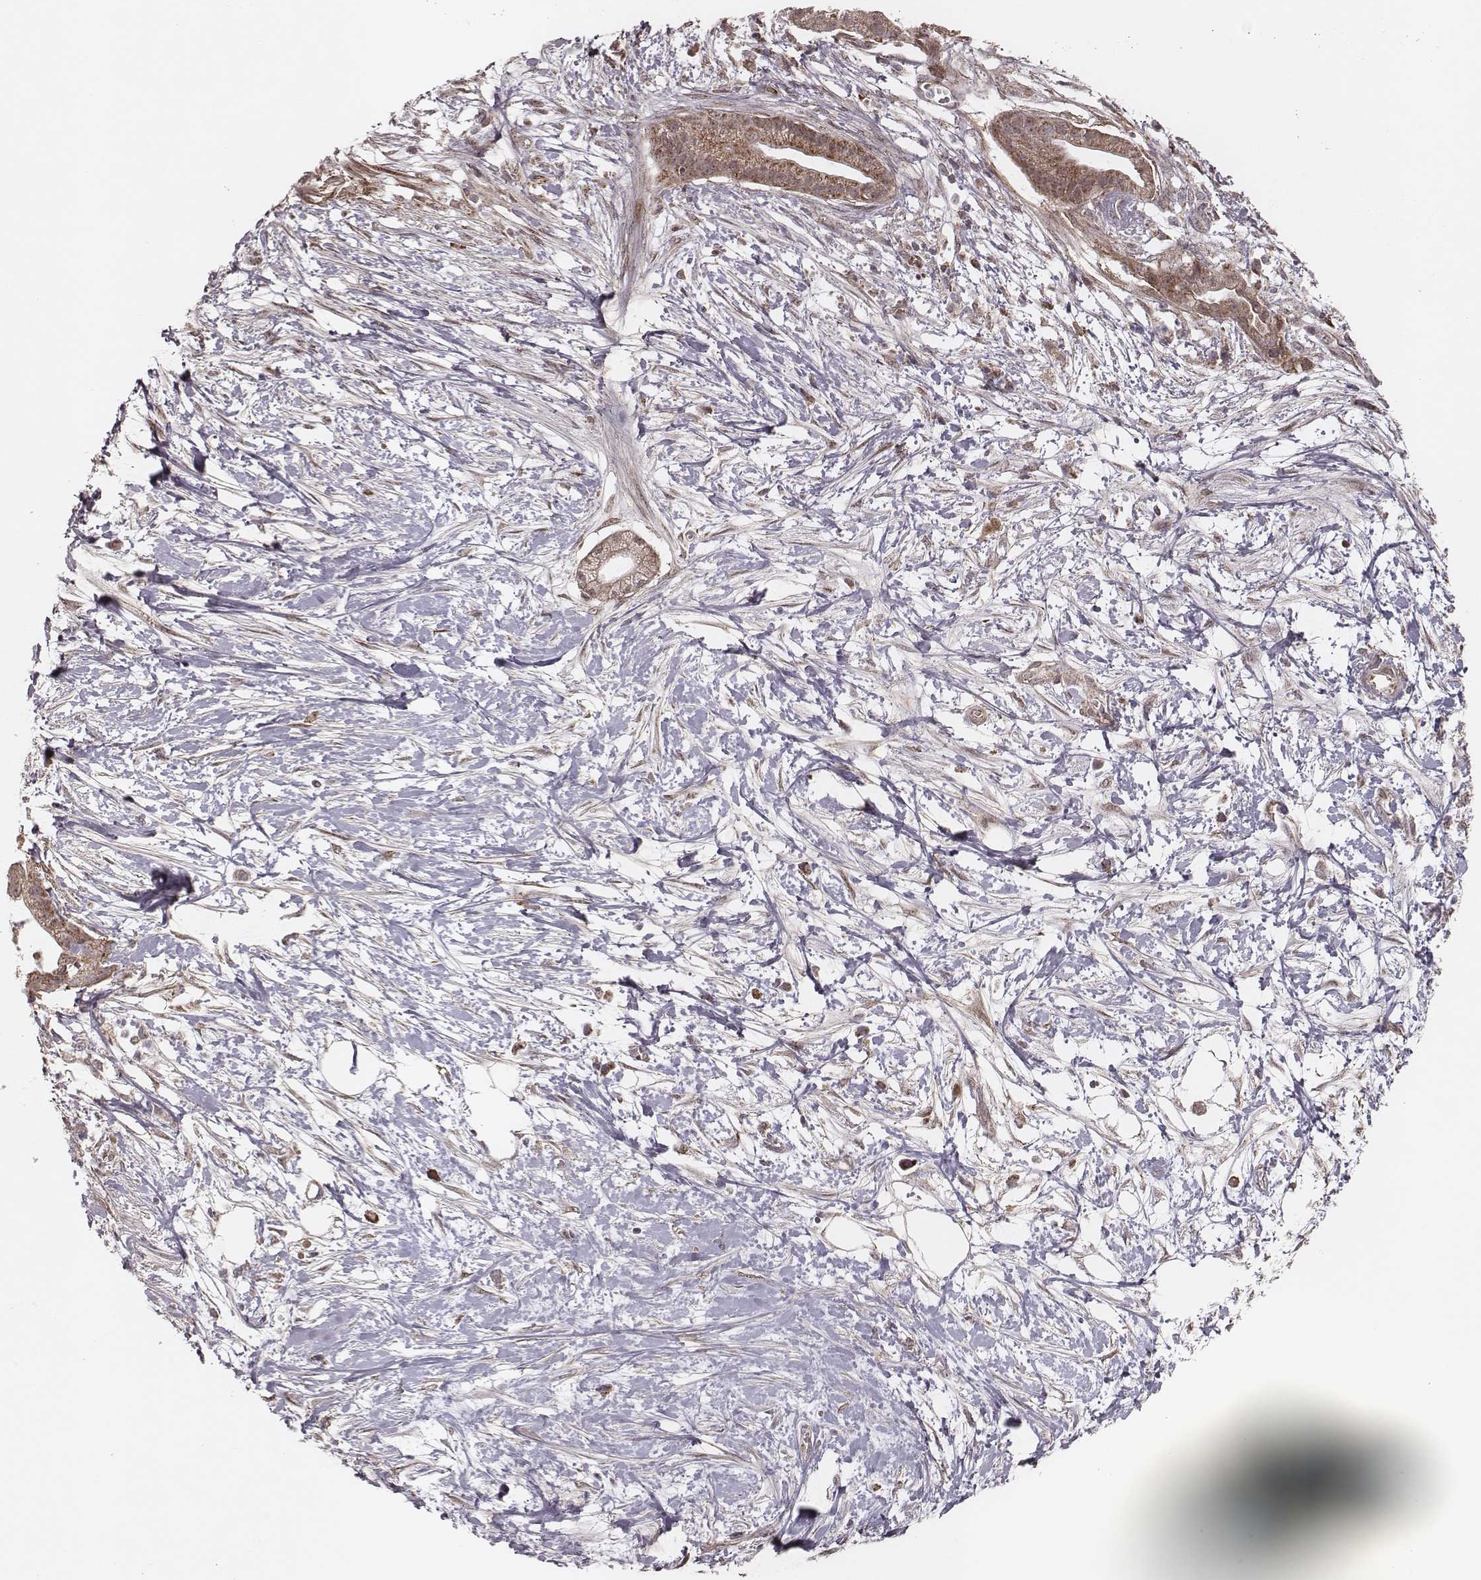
{"staining": {"intensity": "moderate", "quantity": ">75%", "location": "cytoplasmic/membranous"}, "tissue": "pancreatic cancer", "cell_type": "Tumor cells", "image_type": "cancer", "snomed": [{"axis": "morphology", "description": "Normal tissue, NOS"}, {"axis": "morphology", "description": "Adenocarcinoma, NOS"}, {"axis": "topography", "description": "Lymph node"}, {"axis": "topography", "description": "Pancreas"}], "caption": "High-magnification brightfield microscopy of adenocarcinoma (pancreatic) stained with DAB (3,3'-diaminobenzidine) (brown) and counterstained with hematoxylin (blue). tumor cells exhibit moderate cytoplasmic/membranous positivity is seen in approximately>75% of cells.", "gene": "NDUFA7", "patient": {"sex": "female", "age": 58}}